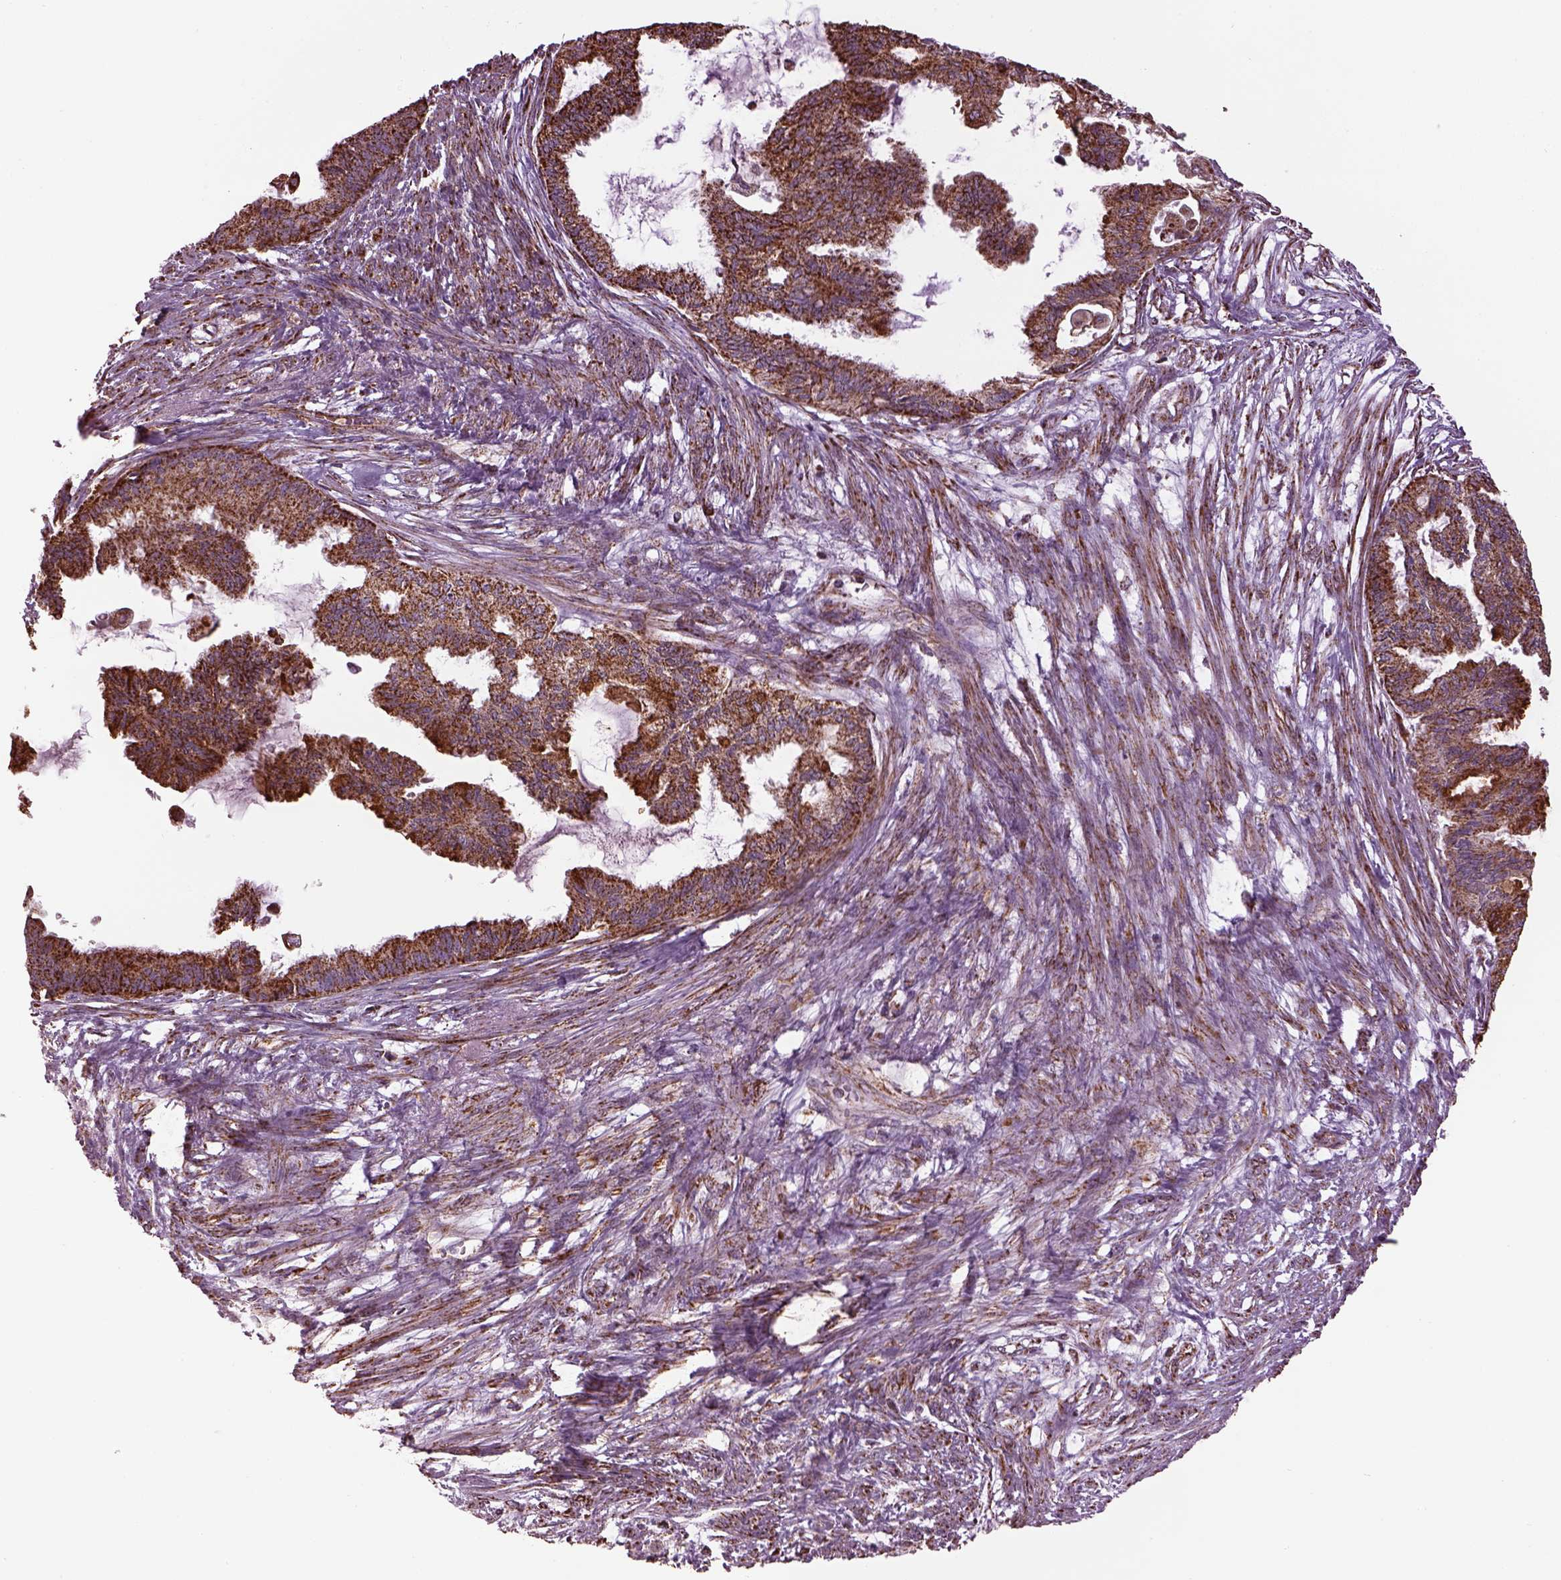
{"staining": {"intensity": "moderate", "quantity": "25%-75%", "location": "cytoplasmic/membranous"}, "tissue": "endometrial cancer", "cell_type": "Tumor cells", "image_type": "cancer", "snomed": [{"axis": "morphology", "description": "Adenocarcinoma, NOS"}, {"axis": "topography", "description": "Endometrium"}], "caption": "Tumor cells exhibit moderate cytoplasmic/membranous staining in about 25%-75% of cells in adenocarcinoma (endometrial). The staining was performed using DAB to visualize the protein expression in brown, while the nuclei were stained in blue with hematoxylin (Magnification: 20x).", "gene": "TMEM254", "patient": {"sex": "female", "age": 86}}